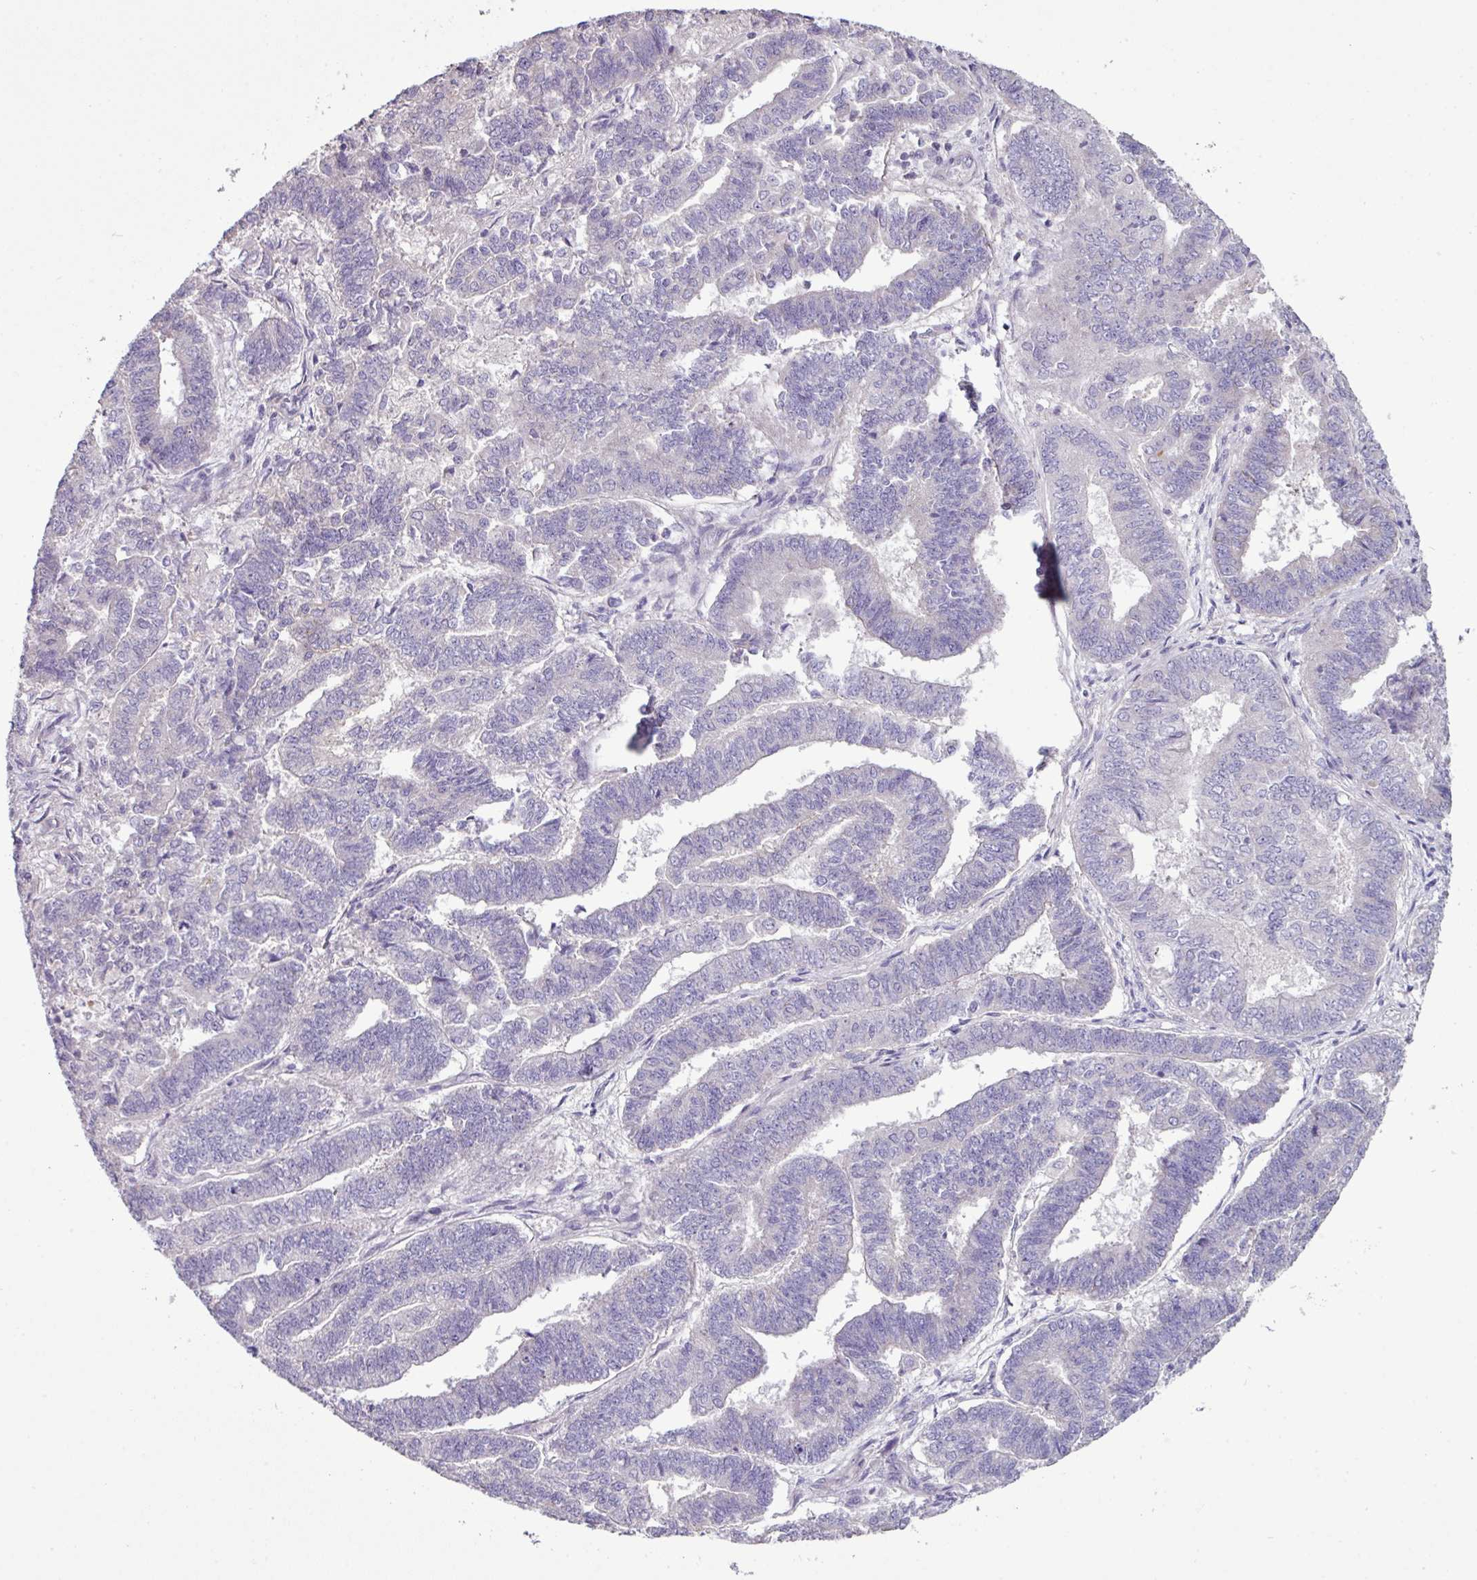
{"staining": {"intensity": "negative", "quantity": "none", "location": "none"}, "tissue": "endometrial cancer", "cell_type": "Tumor cells", "image_type": "cancer", "snomed": [{"axis": "morphology", "description": "Adenocarcinoma, NOS"}, {"axis": "topography", "description": "Endometrium"}], "caption": "Endometrial adenocarcinoma stained for a protein using immunohistochemistry demonstrates no positivity tumor cells.", "gene": "AGAP5", "patient": {"sex": "female", "age": 72}}